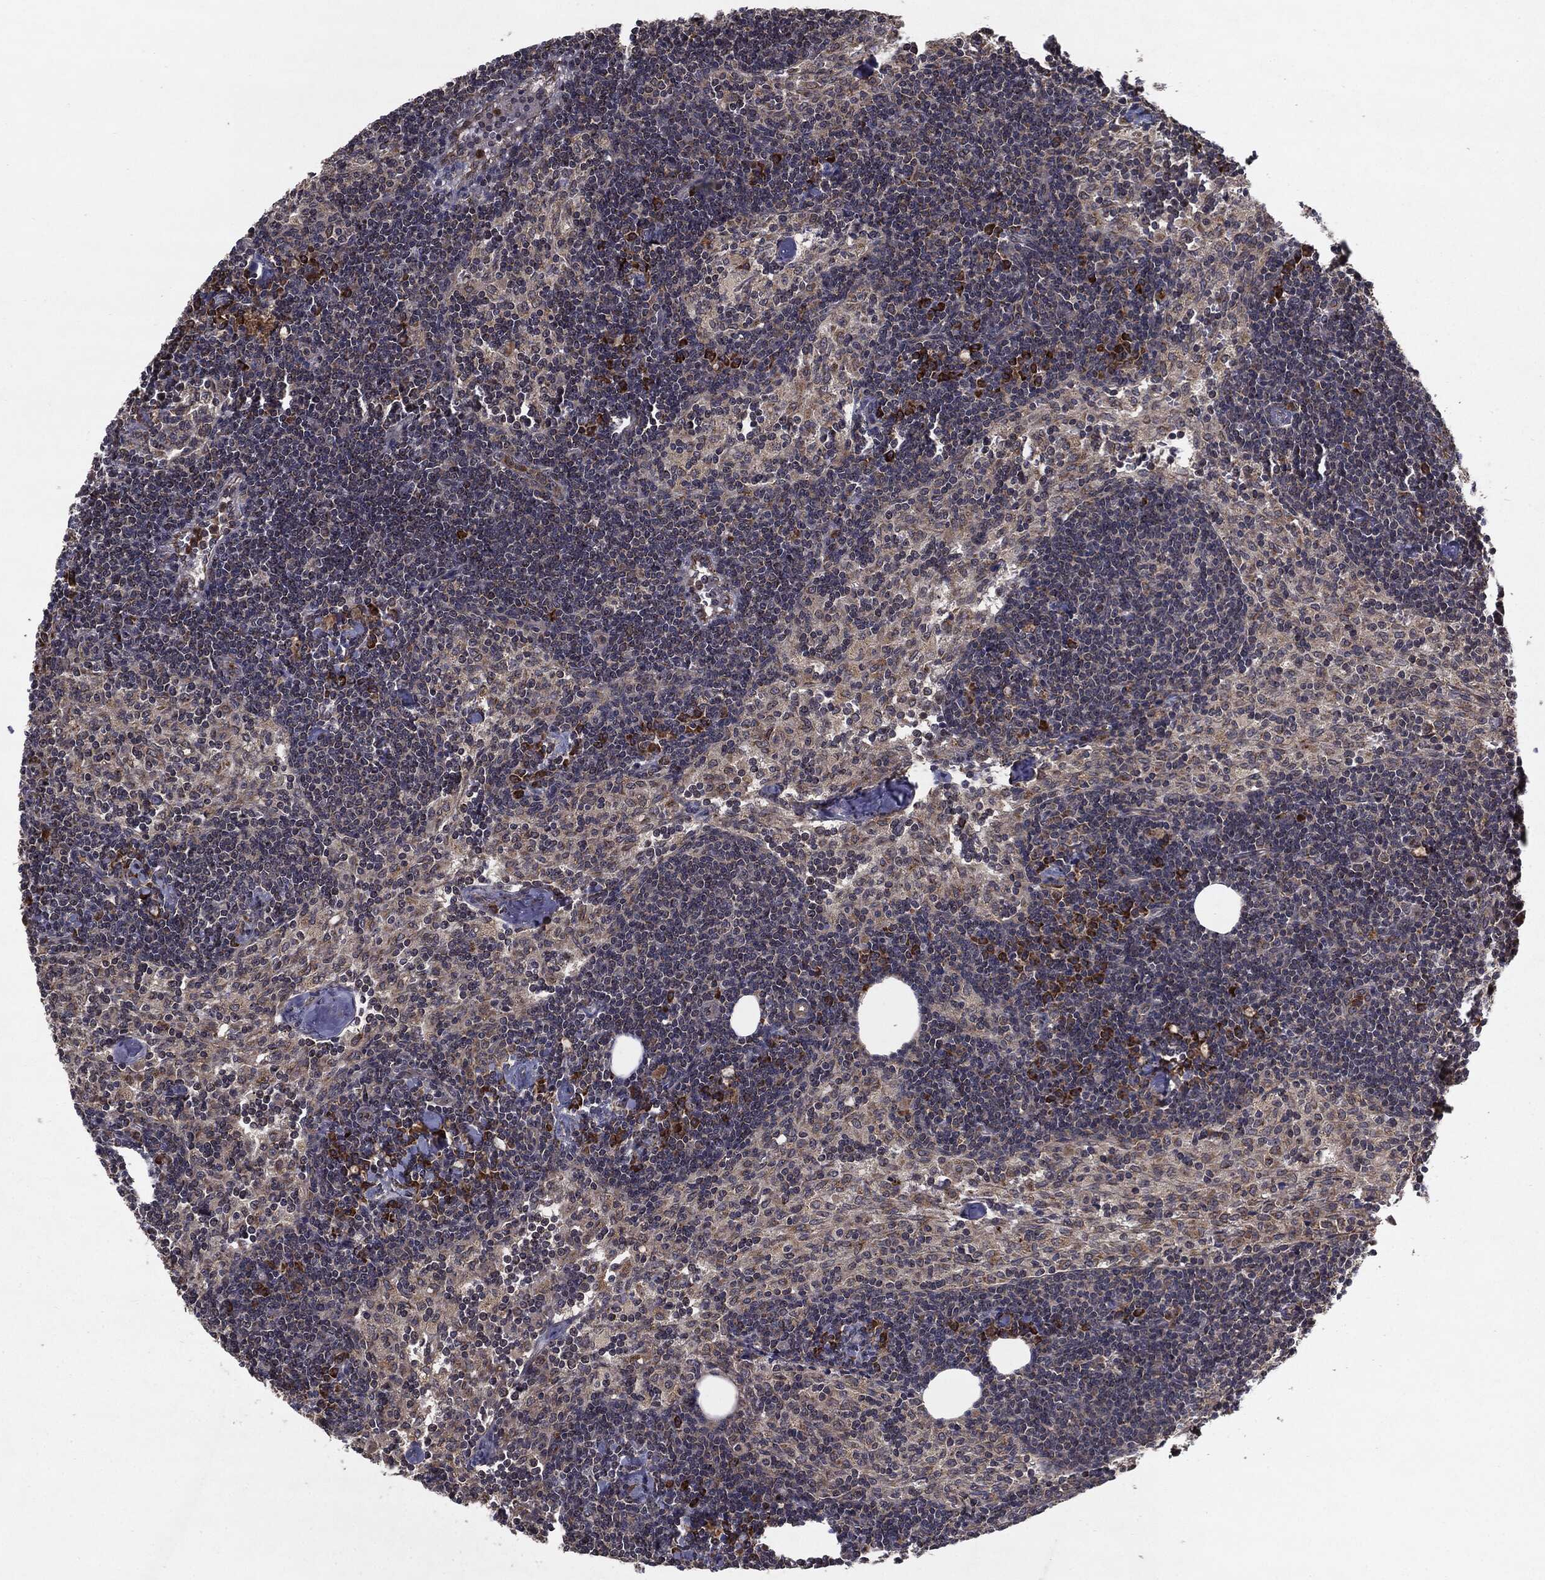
{"staining": {"intensity": "strong", "quantity": "<25%", "location": "cytoplasmic/membranous"}, "tissue": "lymph node", "cell_type": "Non-germinal center cells", "image_type": "normal", "snomed": [{"axis": "morphology", "description": "Normal tissue, NOS"}, {"axis": "topography", "description": "Lymph node"}], "caption": "High-magnification brightfield microscopy of normal lymph node stained with DAB (3,3'-diaminobenzidine) (brown) and counterstained with hematoxylin (blue). non-germinal center cells exhibit strong cytoplasmic/membranous positivity is present in about<25% of cells.", "gene": "HDAC5", "patient": {"sex": "female", "age": 51}}